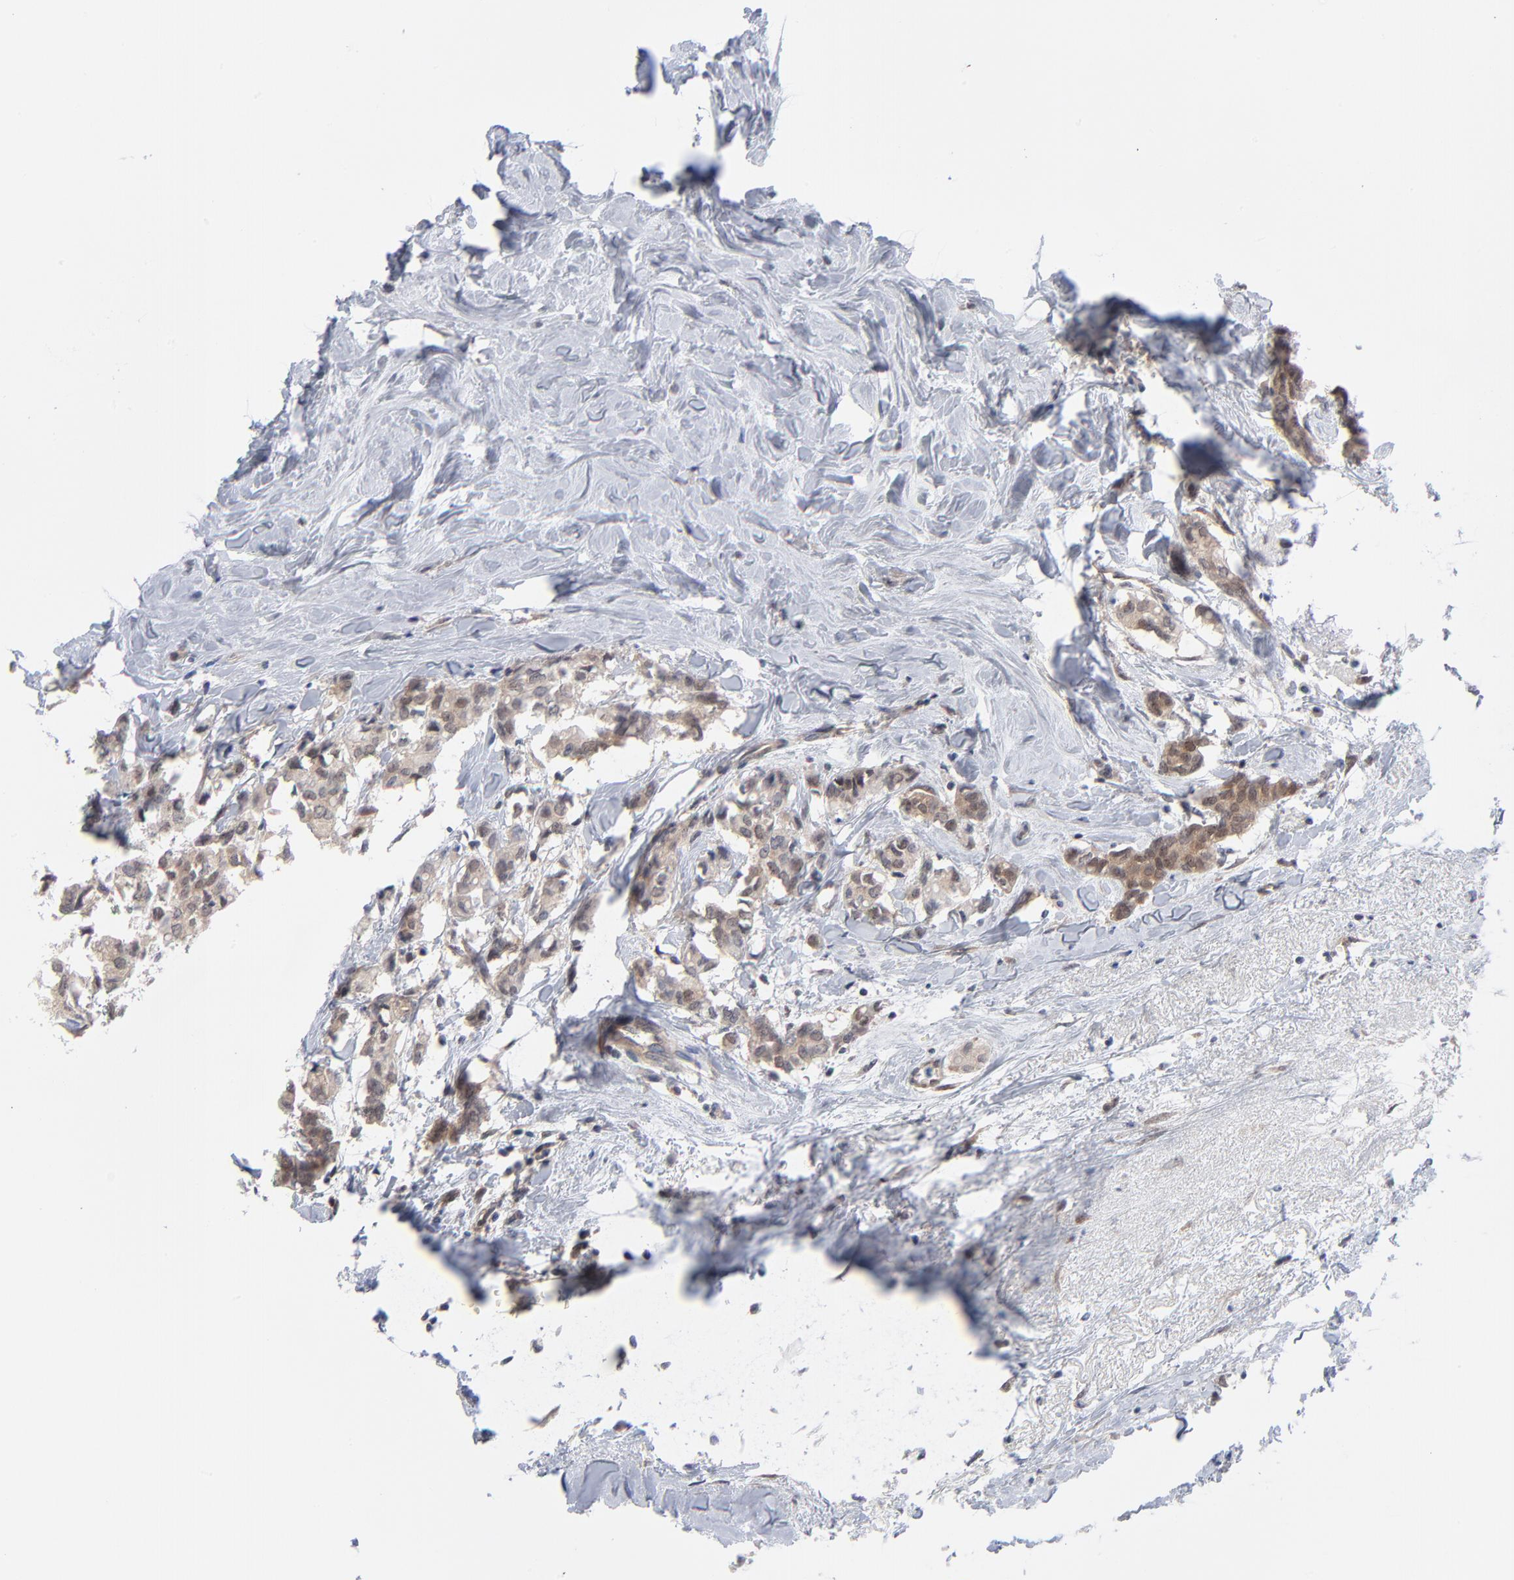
{"staining": {"intensity": "weak", "quantity": ">75%", "location": "cytoplasmic/membranous,nuclear"}, "tissue": "breast cancer", "cell_type": "Tumor cells", "image_type": "cancer", "snomed": [{"axis": "morphology", "description": "Duct carcinoma"}, {"axis": "topography", "description": "Breast"}], "caption": "Infiltrating ductal carcinoma (breast) stained with immunohistochemistry exhibits weak cytoplasmic/membranous and nuclear staining in about >75% of tumor cells.", "gene": "RPS6KB1", "patient": {"sex": "female", "age": 84}}